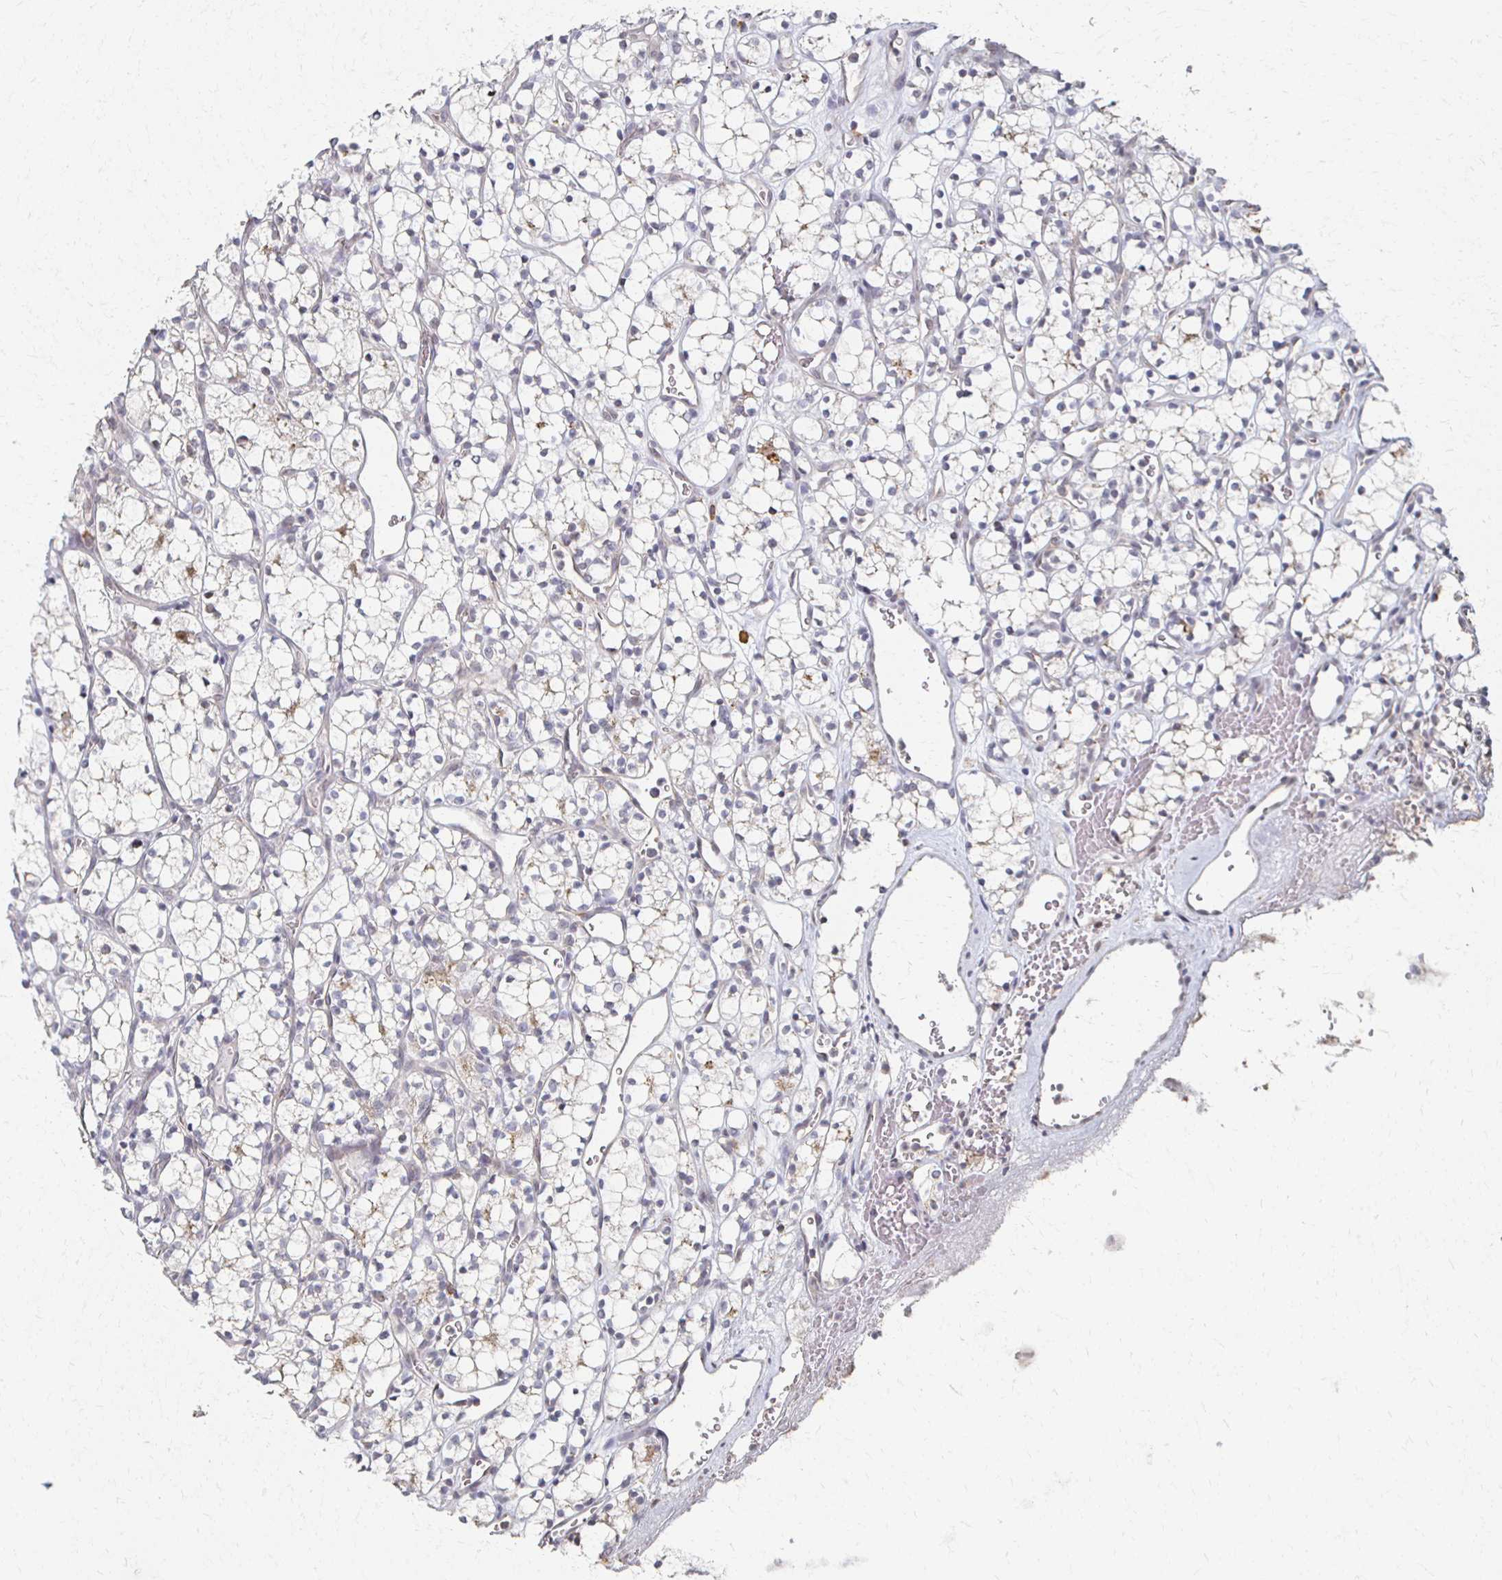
{"staining": {"intensity": "negative", "quantity": "none", "location": "none"}, "tissue": "renal cancer", "cell_type": "Tumor cells", "image_type": "cancer", "snomed": [{"axis": "morphology", "description": "Adenocarcinoma, NOS"}, {"axis": "topography", "description": "Kidney"}], "caption": "Tumor cells show no significant staining in adenocarcinoma (renal). (DAB immunohistochemistry (IHC) visualized using brightfield microscopy, high magnification).", "gene": "DAB1", "patient": {"sex": "female", "age": 69}}